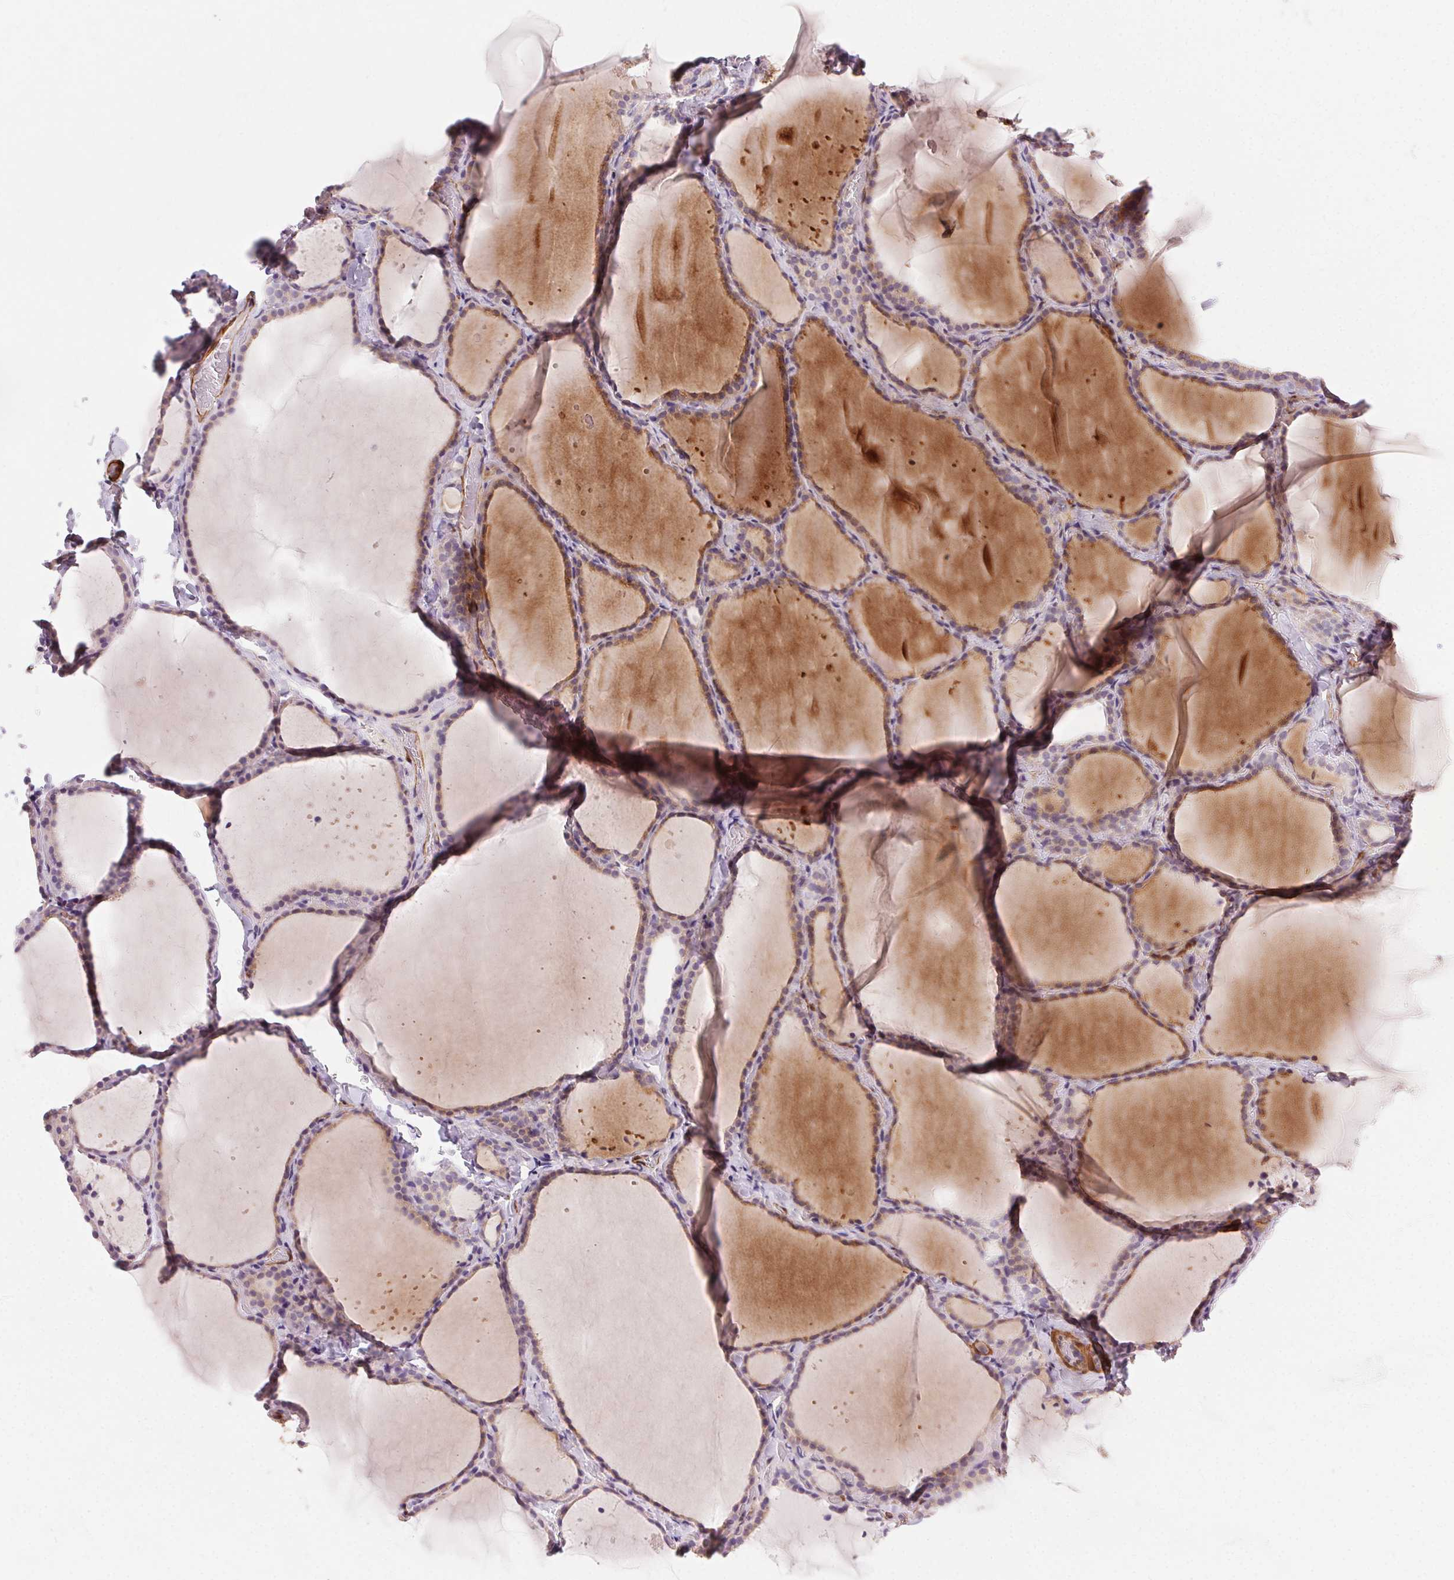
{"staining": {"intensity": "weak", "quantity": "25%-75%", "location": "cytoplasmic/membranous"}, "tissue": "thyroid gland", "cell_type": "Glandular cells", "image_type": "normal", "snomed": [{"axis": "morphology", "description": "Normal tissue, NOS"}, {"axis": "topography", "description": "Thyroid gland"}], "caption": "The image exhibits immunohistochemical staining of unremarkable thyroid gland. There is weak cytoplasmic/membranous expression is present in about 25%-75% of glandular cells. (brown staining indicates protein expression, while blue staining denotes nuclei).", "gene": "GPX8", "patient": {"sex": "female", "age": 22}}